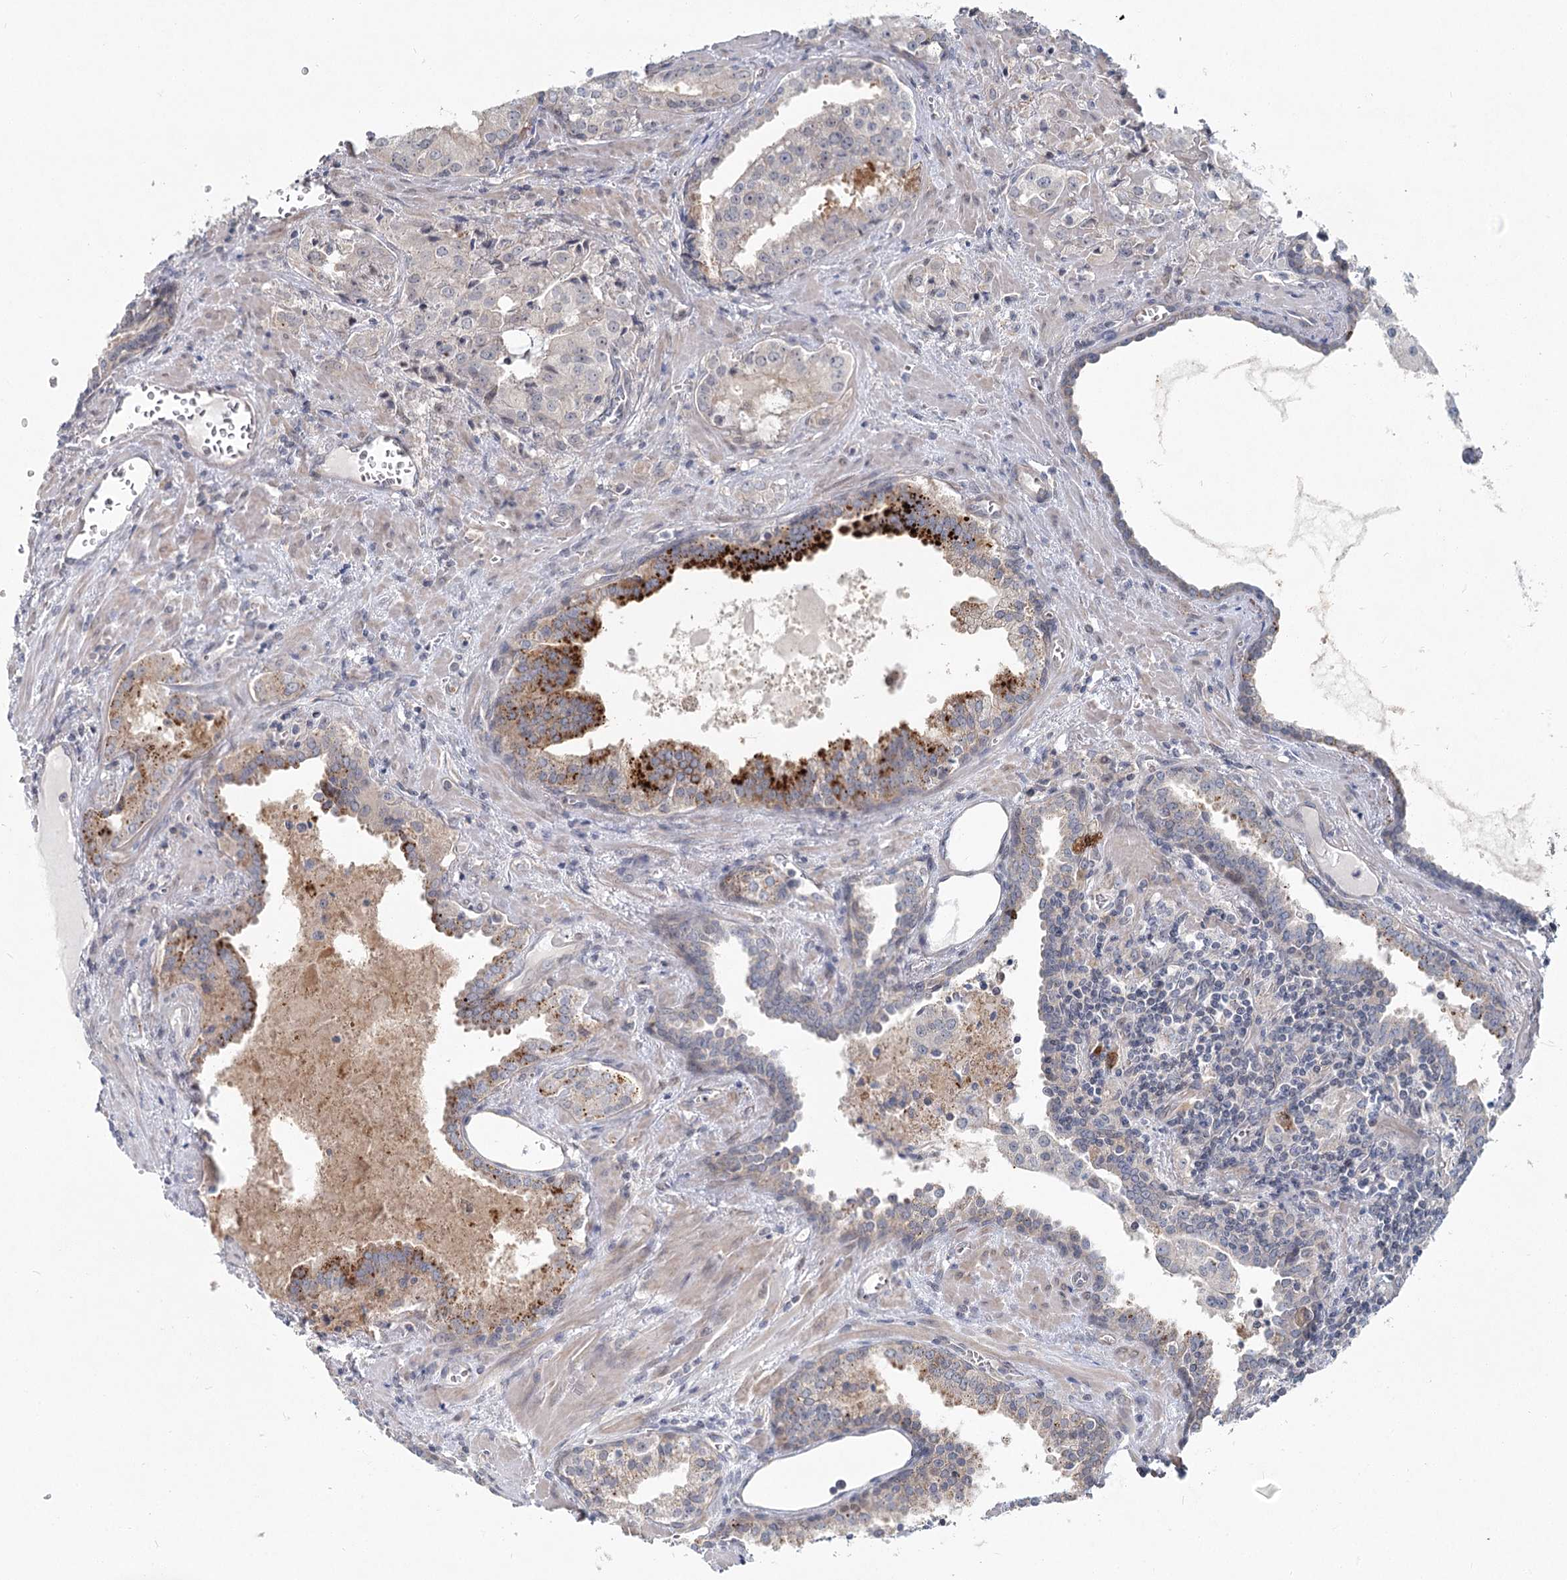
{"staining": {"intensity": "negative", "quantity": "none", "location": "none"}, "tissue": "prostate cancer", "cell_type": "Tumor cells", "image_type": "cancer", "snomed": [{"axis": "morphology", "description": "Adenocarcinoma, High grade"}, {"axis": "topography", "description": "Prostate"}], "caption": "A high-resolution histopathology image shows IHC staining of adenocarcinoma (high-grade) (prostate), which demonstrates no significant staining in tumor cells.", "gene": "SPINK13", "patient": {"sex": "male", "age": 68}}